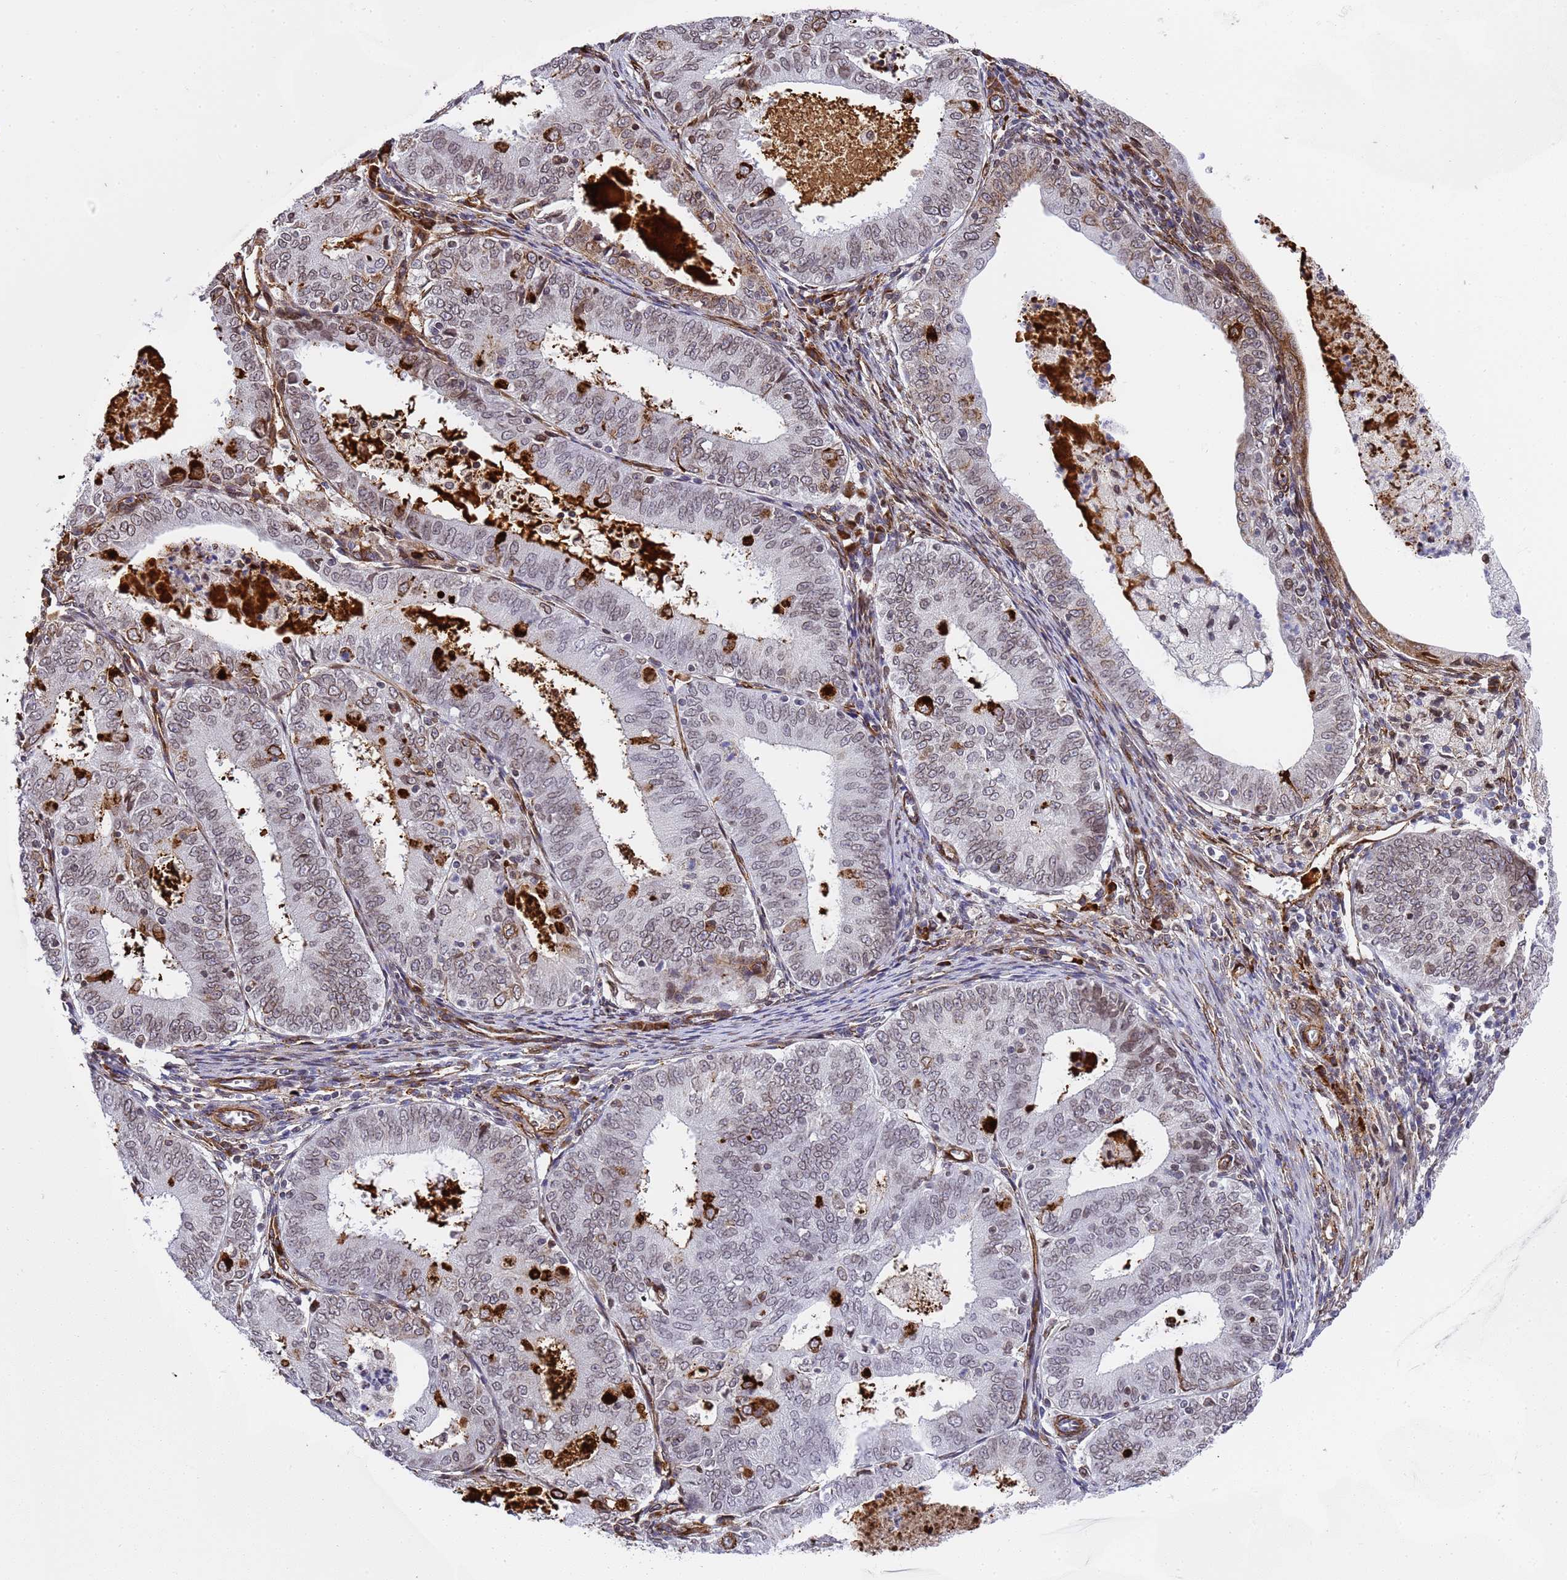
{"staining": {"intensity": "moderate", "quantity": "<25%", "location": "cytoplasmic/membranous,nuclear"}, "tissue": "endometrial cancer", "cell_type": "Tumor cells", "image_type": "cancer", "snomed": [{"axis": "morphology", "description": "Adenocarcinoma, NOS"}, {"axis": "topography", "description": "Endometrium"}], "caption": "A low amount of moderate cytoplasmic/membranous and nuclear expression is present in approximately <25% of tumor cells in endometrial adenocarcinoma tissue. Nuclei are stained in blue.", "gene": "IGFBP7", "patient": {"sex": "female", "age": 57}}